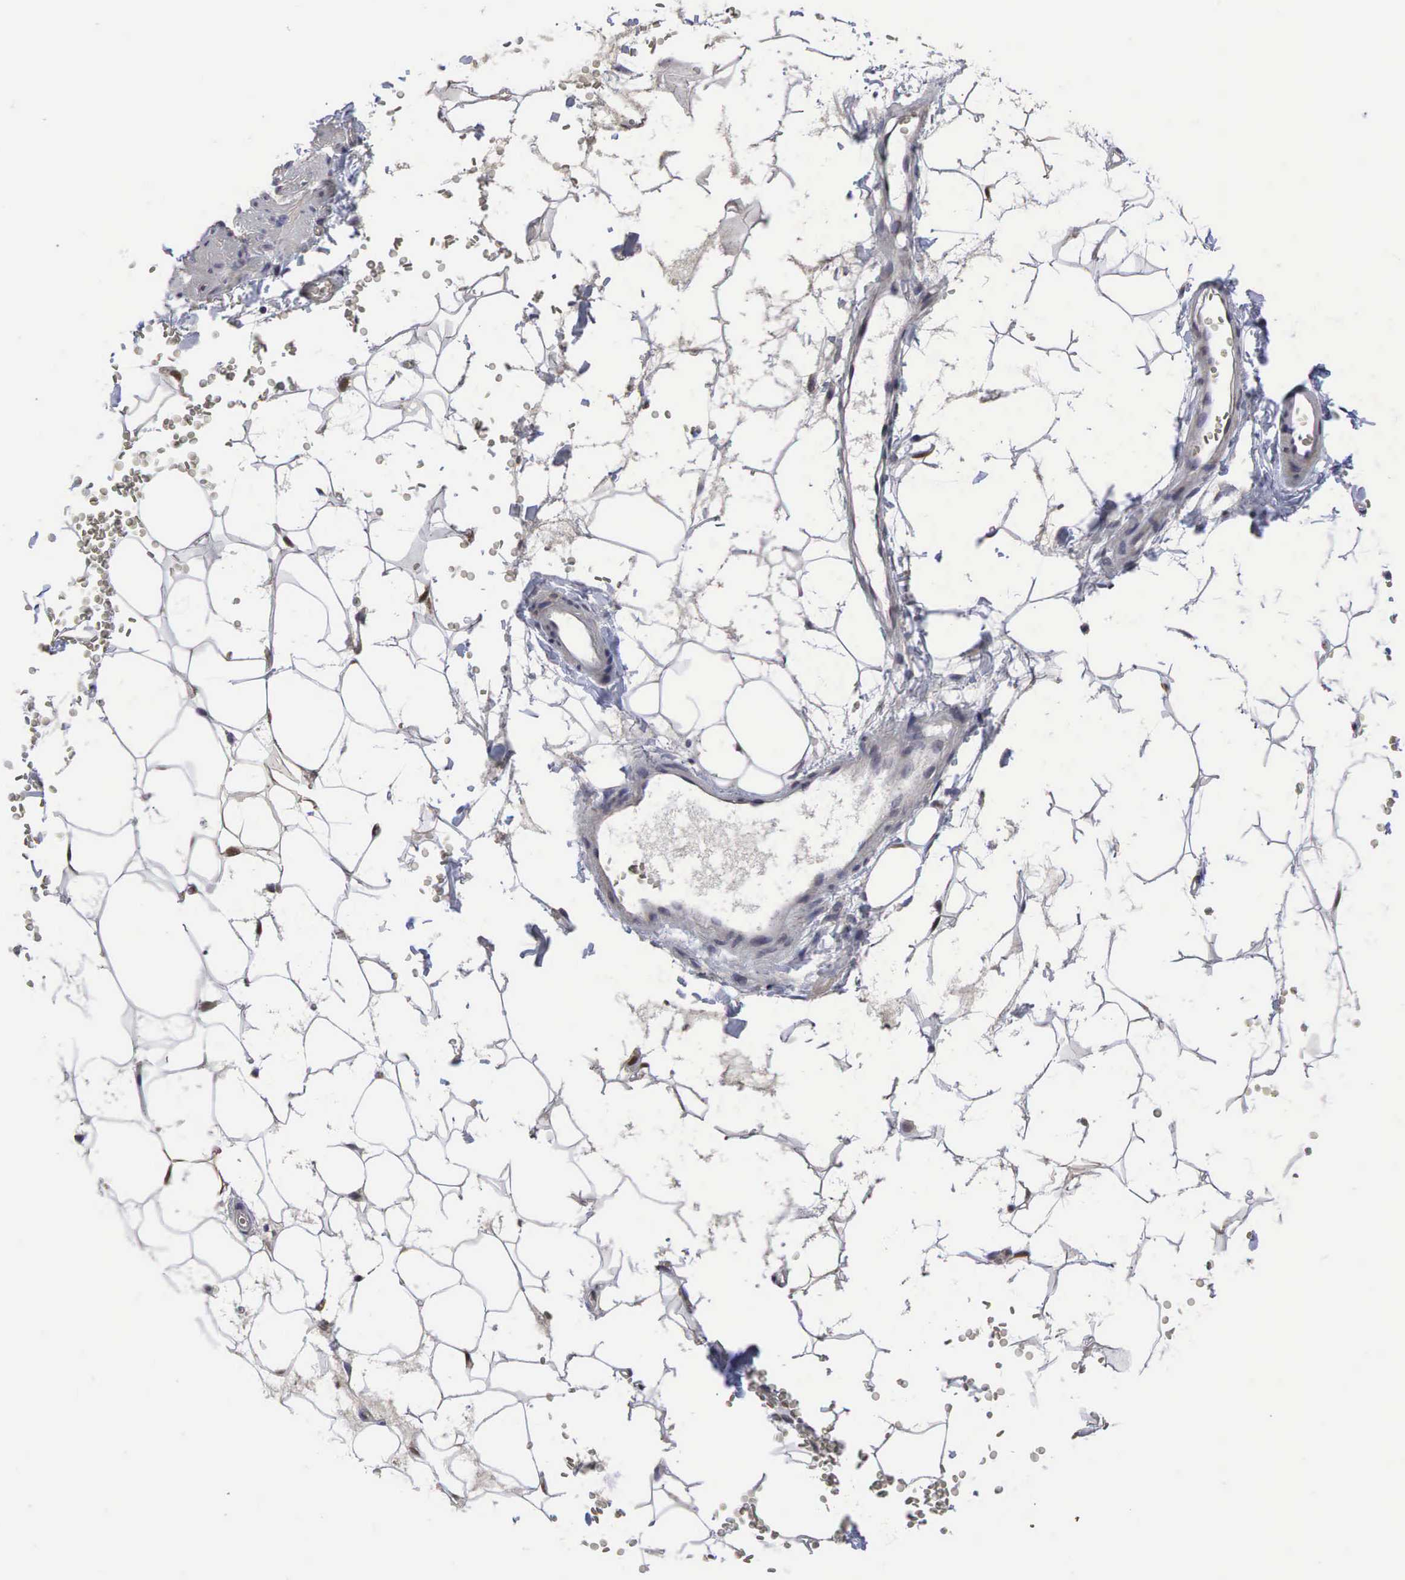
{"staining": {"intensity": "negative", "quantity": "none", "location": "none"}, "tissue": "adipose tissue", "cell_type": "Adipocytes", "image_type": "normal", "snomed": [{"axis": "morphology", "description": "Normal tissue, NOS"}, {"axis": "morphology", "description": "Inflammation, NOS"}, {"axis": "topography", "description": "Lymph node"}, {"axis": "topography", "description": "Peripheral nerve tissue"}], "caption": "This is an IHC micrograph of normal human adipose tissue. There is no positivity in adipocytes.", "gene": "CCND1", "patient": {"sex": "male", "age": 52}}